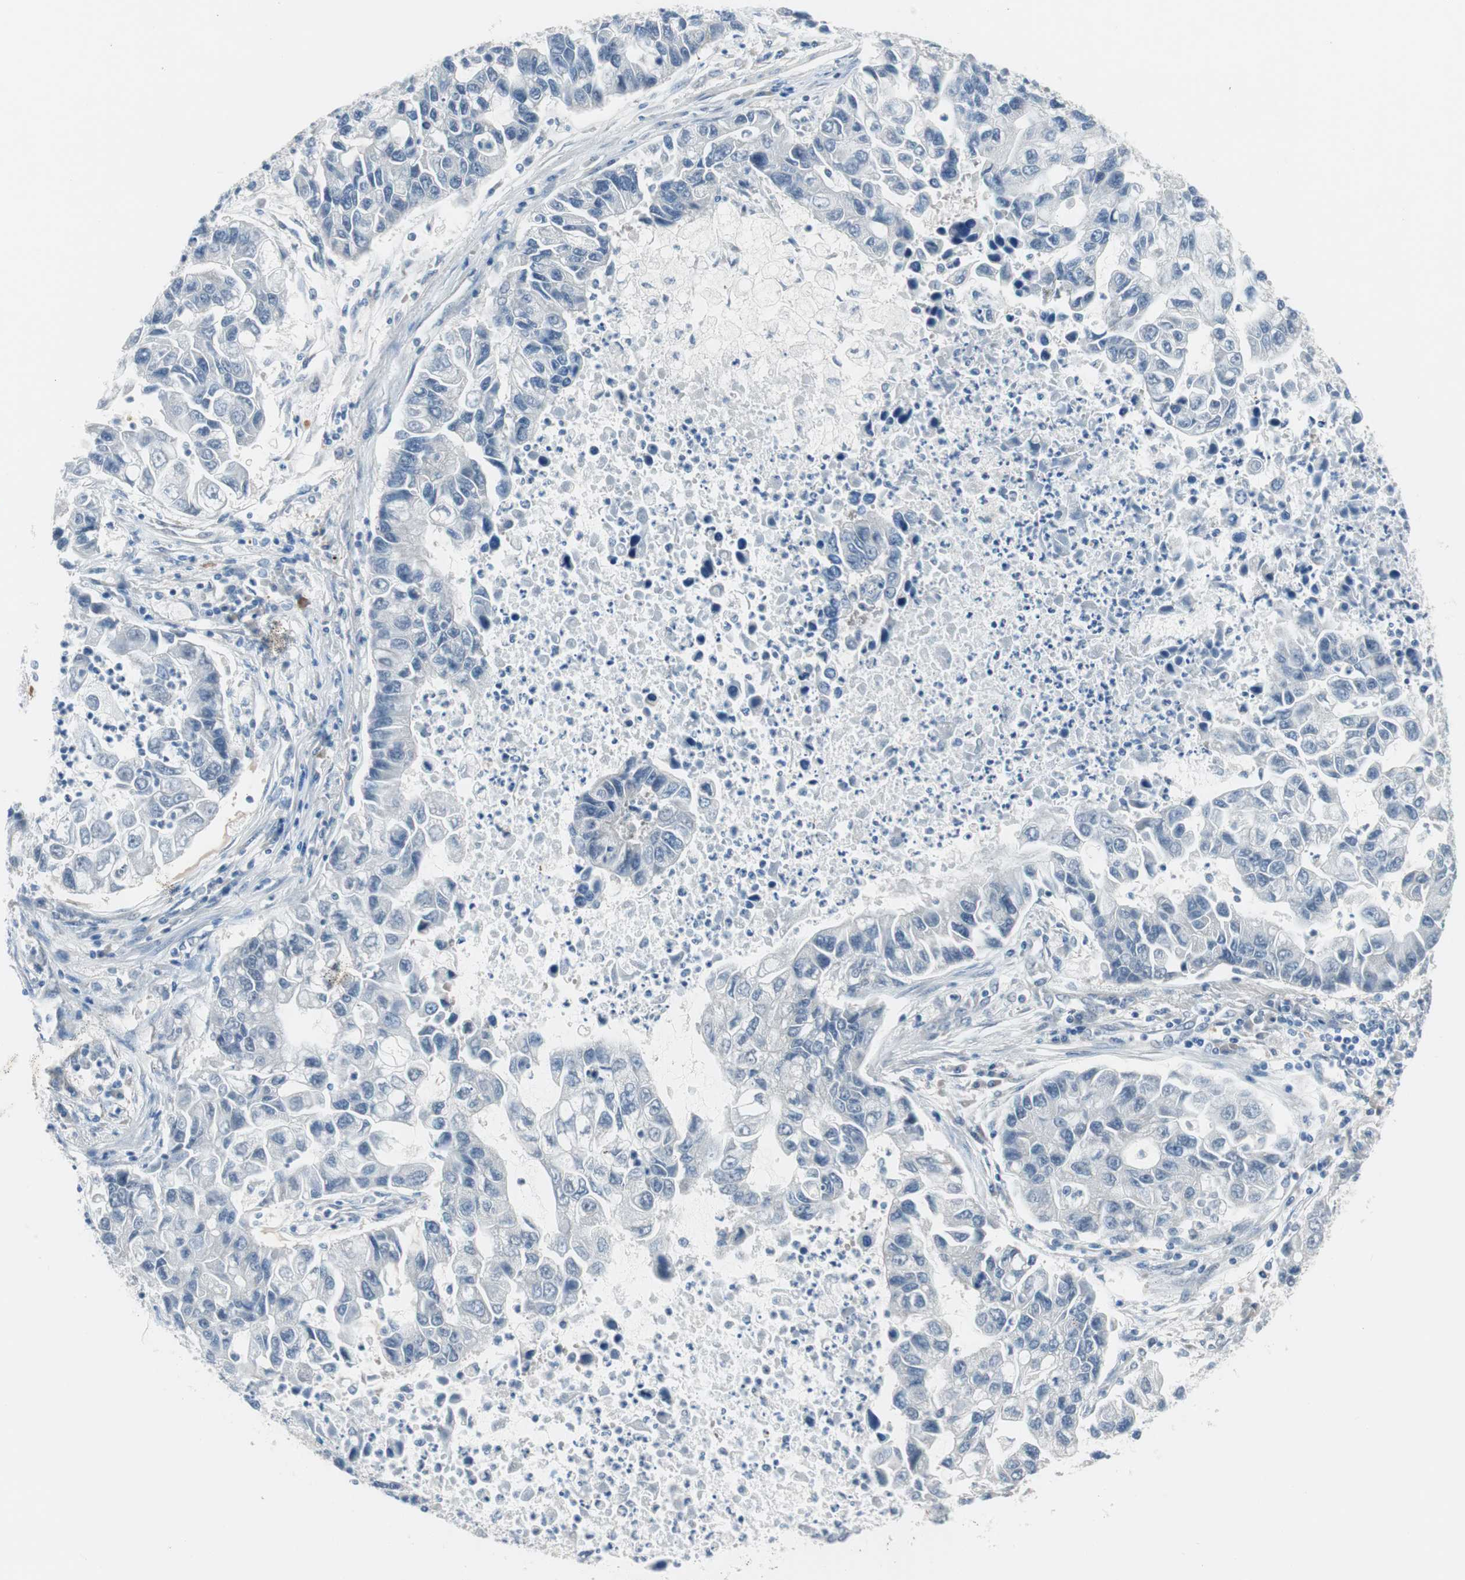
{"staining": {"intensity": "negative", "quantity": "none", "location": "none"}, "tissue": "lung cancer", "cell_type": "Tumor cells", "image_type": "cancer", "snomed": [{"axis": "morphology", "description": "Adenocarcinoma, NOS"}, {"axis": "topography", "description": "Lung"}], "caption": "There is no significant staining in tumor cells of lung cancer (adenocarcinoma).", "gene": "GRHL1", "patient": {"sex": "female", "age": 51}}